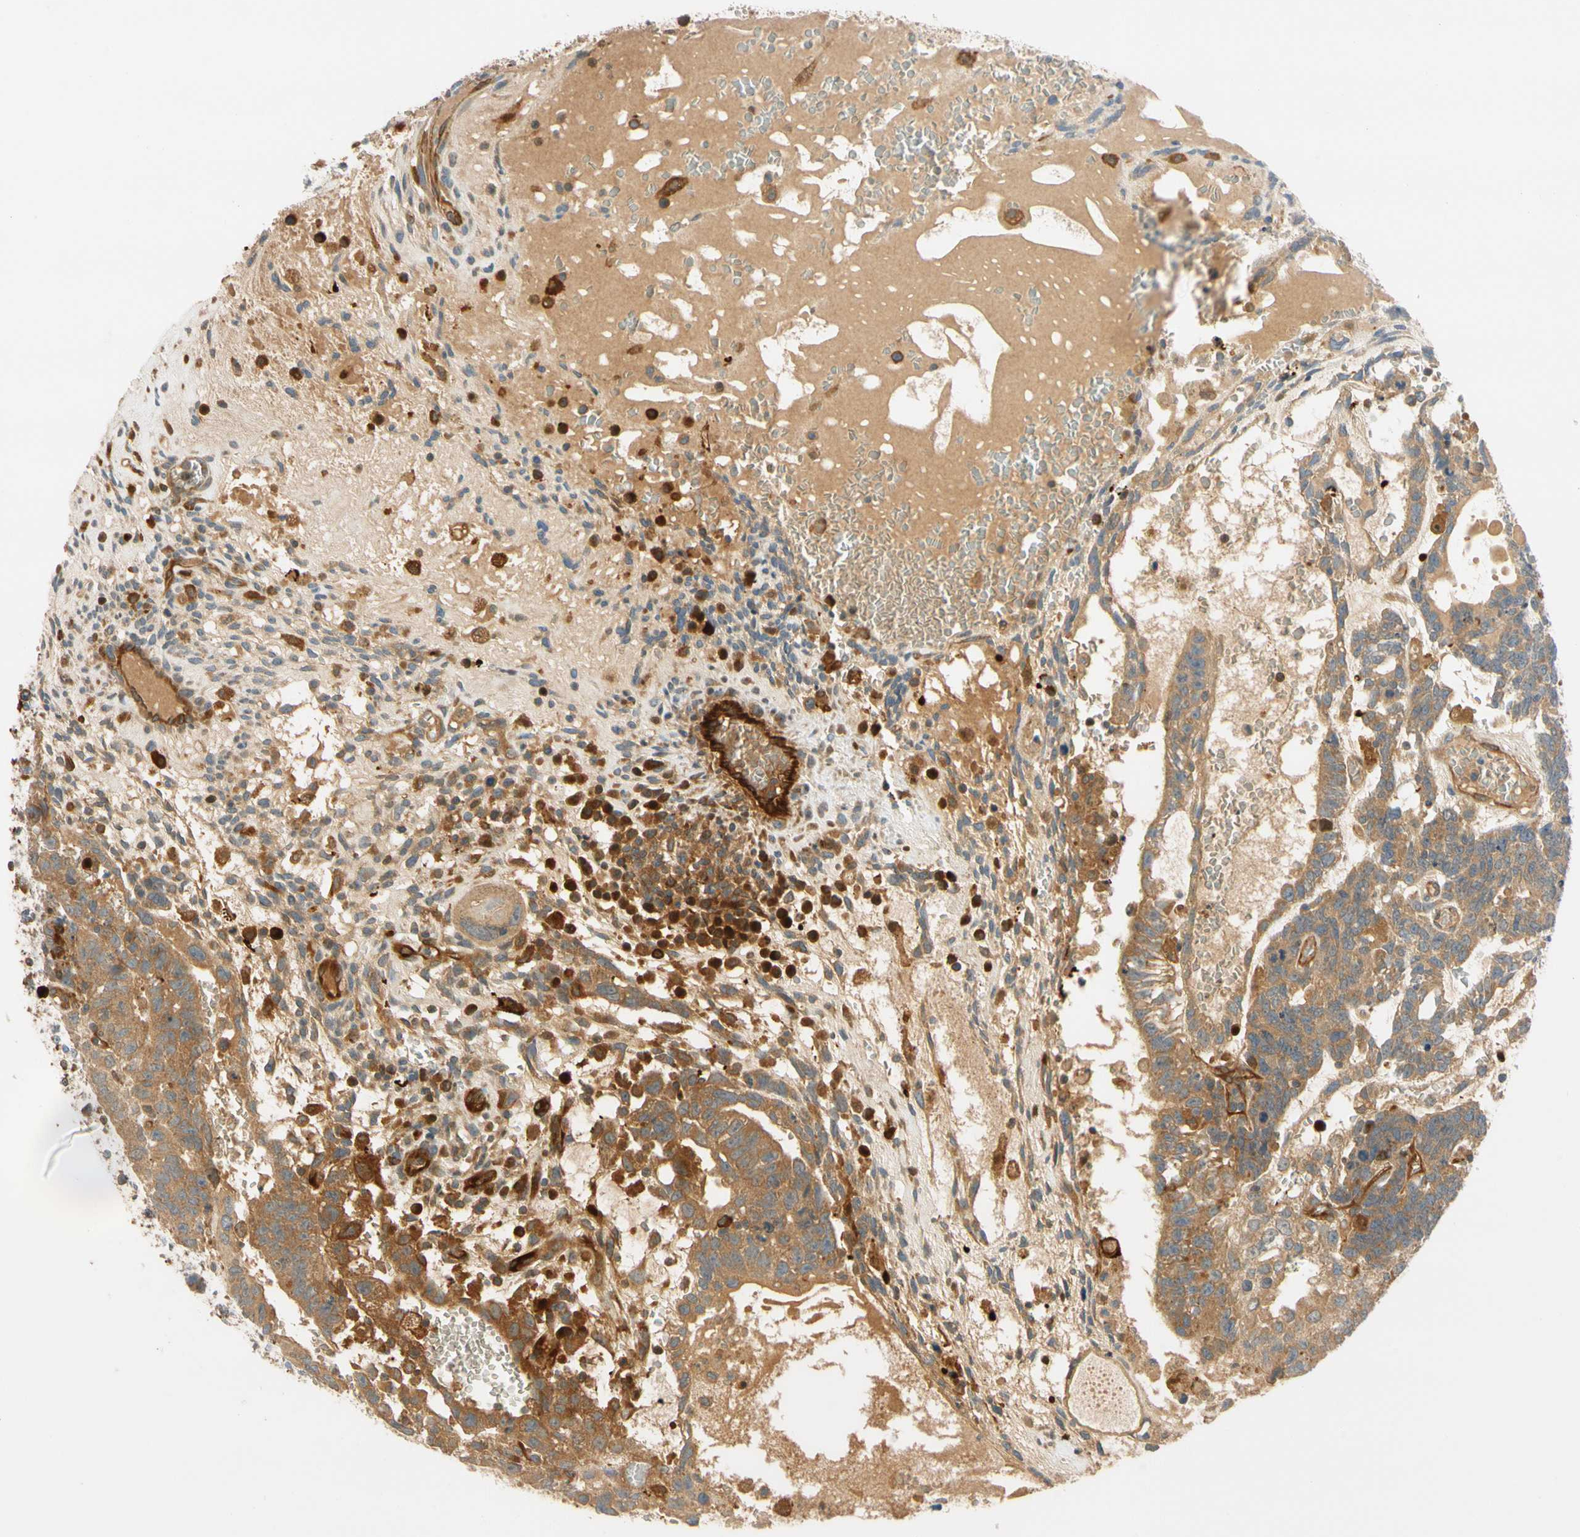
{"staining": {"intensity": "moderate", "quantity": ">75%", "location": "cytoplasmic/membranous"}, "tissue": "testis cancer", "cell_type": "Tumor cells", "image_type": "cancer", "snomed": [{"axis": "morphology", "description": "Seminoma, NOS"}, {"axis": "morphology", "description": "Carcinoma, Embryonal, NOS"}, {"axis": "topography", "description": "Testis"}], "caption": "This is an image of immunohistochemistry staining of testis cancer (seminoma), which shows moderate positivity in the cytoplasmic/membranous of tumor cells.", "gene": "PARP14", "patient": {"sex": "male", "age": 52}}